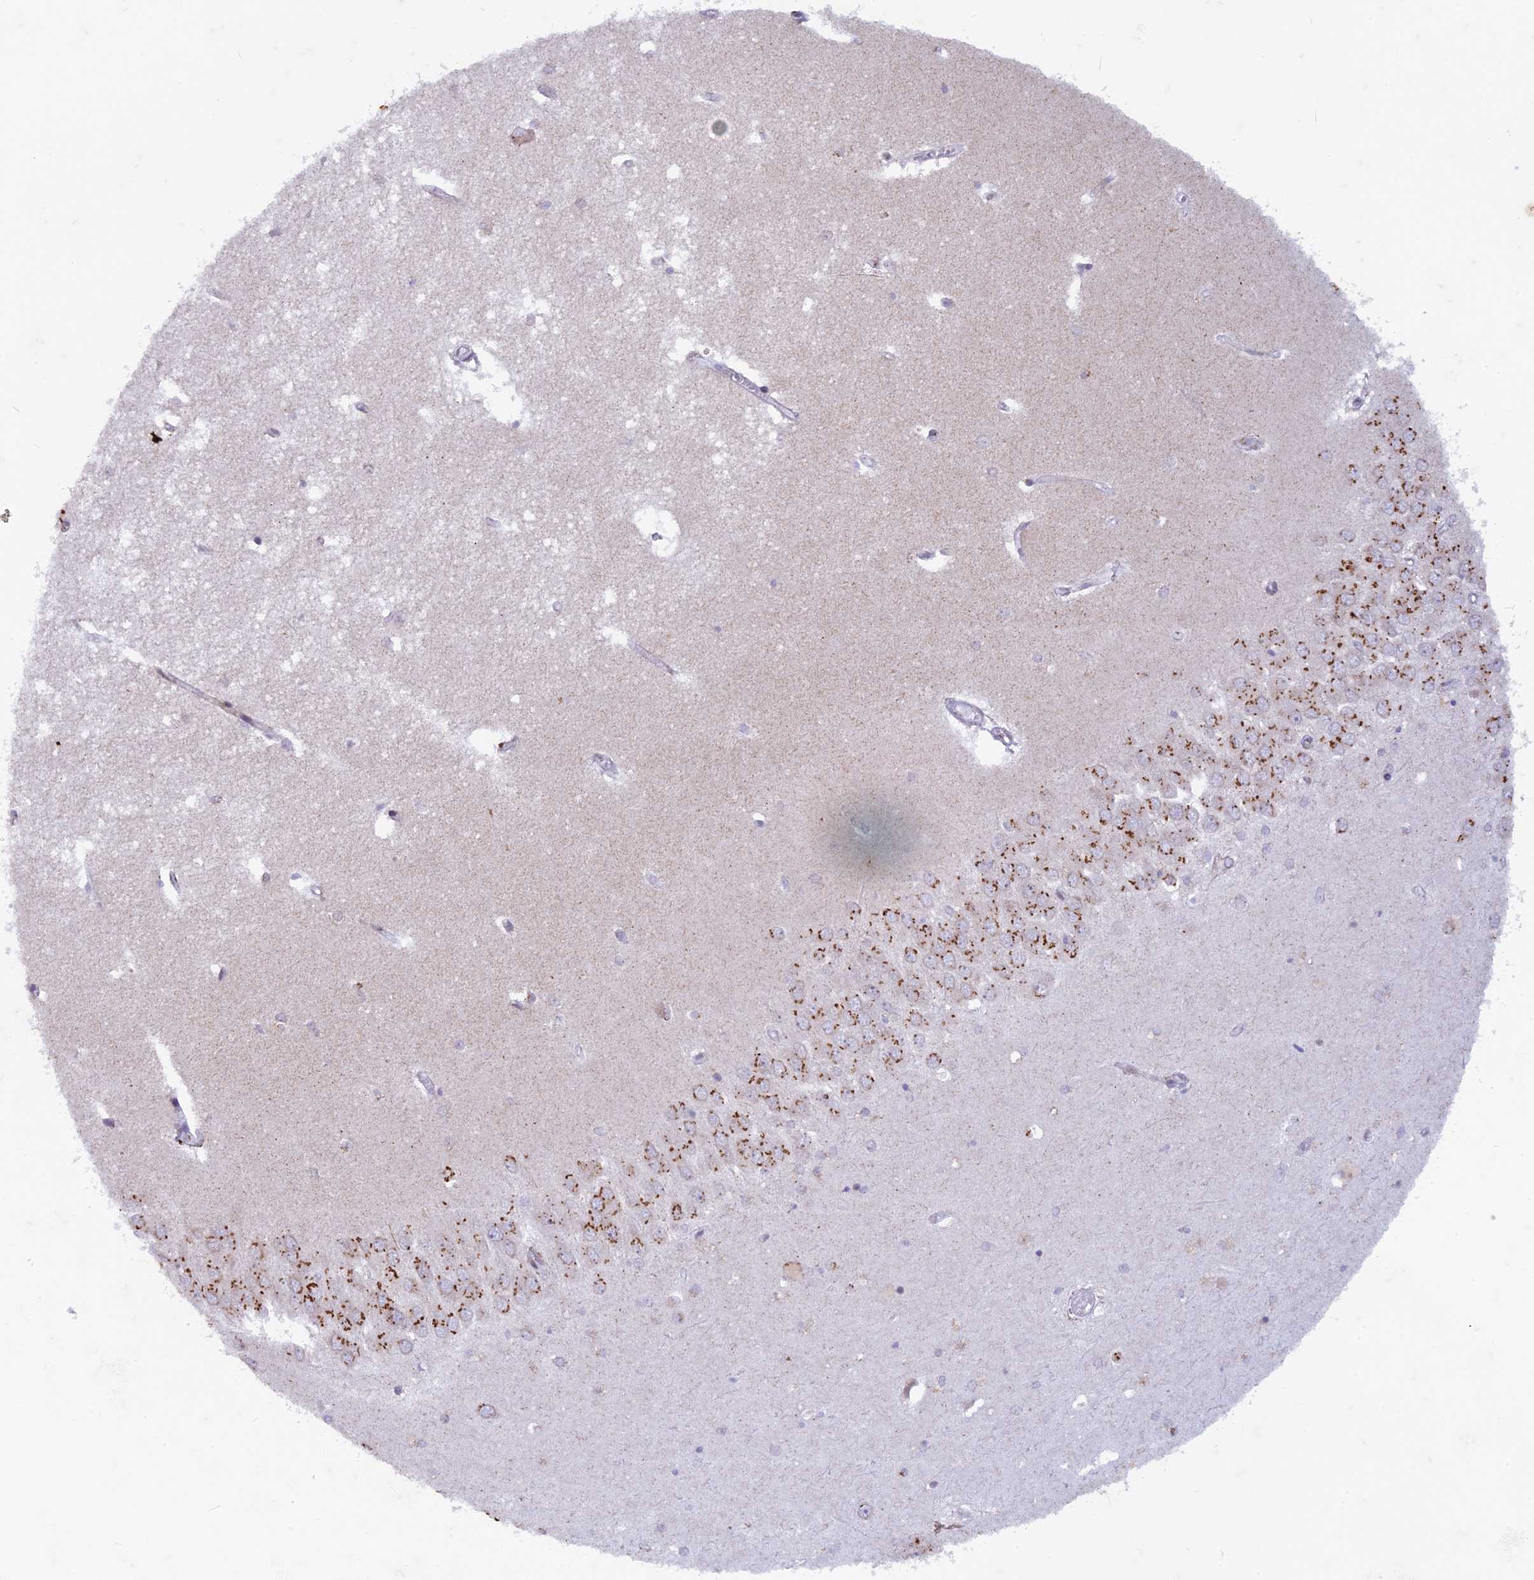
{"staining": {"intensity": "negative", "quantity": "none", "location": "none"}, "tissue": "hippocampus", "cell_type": "Glial cells", "image_type": "normal", "snomed": [{"axis": "morphology", "description": "Normal tissue, NOS"}, {"axis": "topography", "description": "Hippocampus"}], "caption": "Hippocampus stained for a protein using IHC reveals no staining glial cells.", "gene": "FAM3C", "patient": {"sex": "male", "age": 70}}